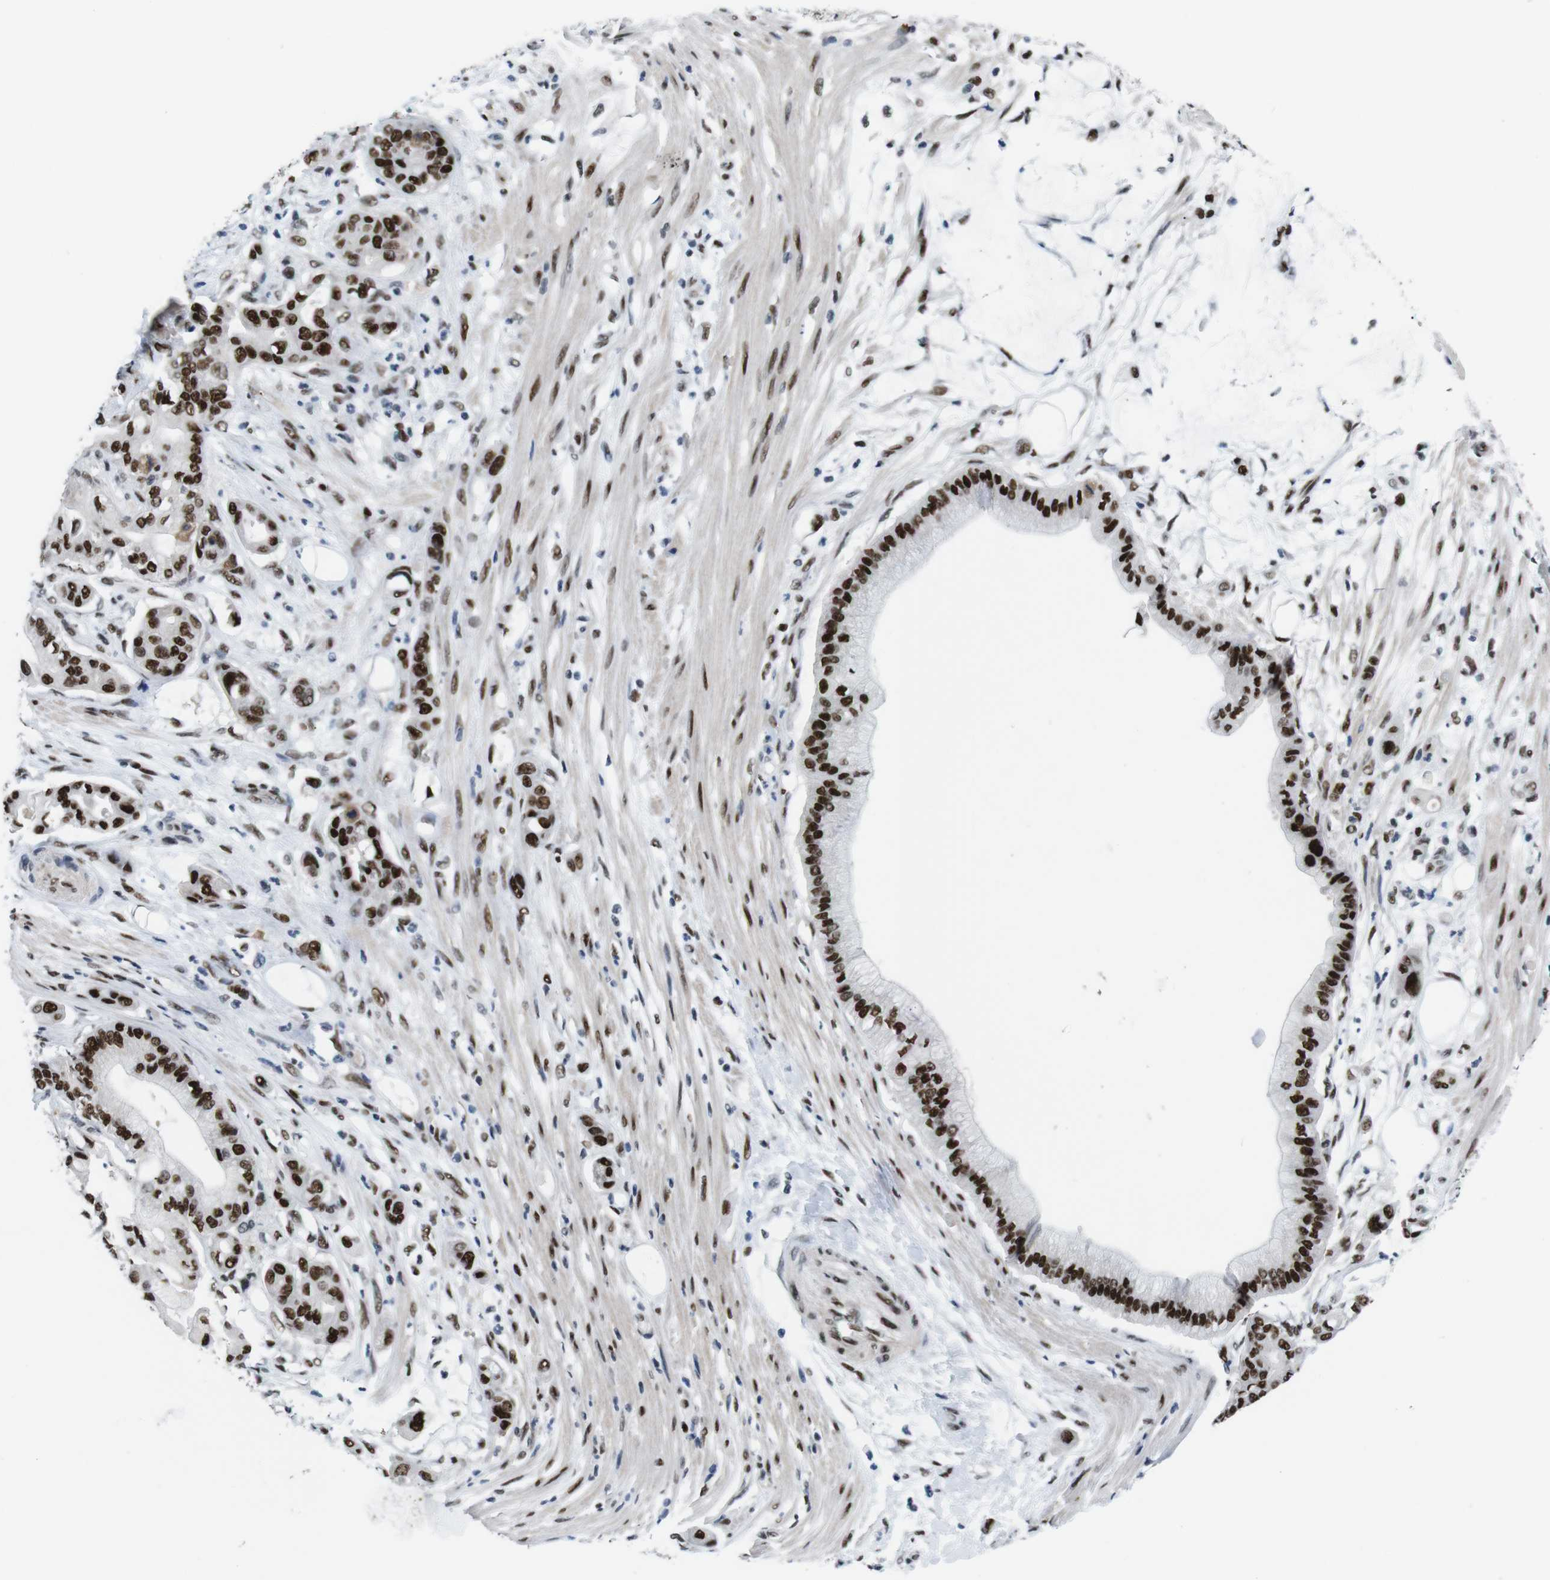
{"staining": {"intensity": "strong", "quantity": ">75%", "location": "nuclear"}, "tissue": "pancreatic cancer", "cell_type": "Tumor cells", "image_type": "cancer", "snomed": [{"axis": "morphology", "description": "Adenocarcinoma, NOS"}, {"axis": "morphology", "description": "Adenocarcinoma, metastatic, NOS"}, {"axis": "topography", "description": "Lymph node"}, {"axis": "topography", "description": "Pancreas"}, {"axis": "topography", "description": "Duodenum"}], "caption": "Tumor cells exhibit strong nuclear staining in approximately >75% of cells in pancreatic cancer (adenocarcinoma).", "gene": "PSME3", "patient": {"sex": "female", "age": 64}}